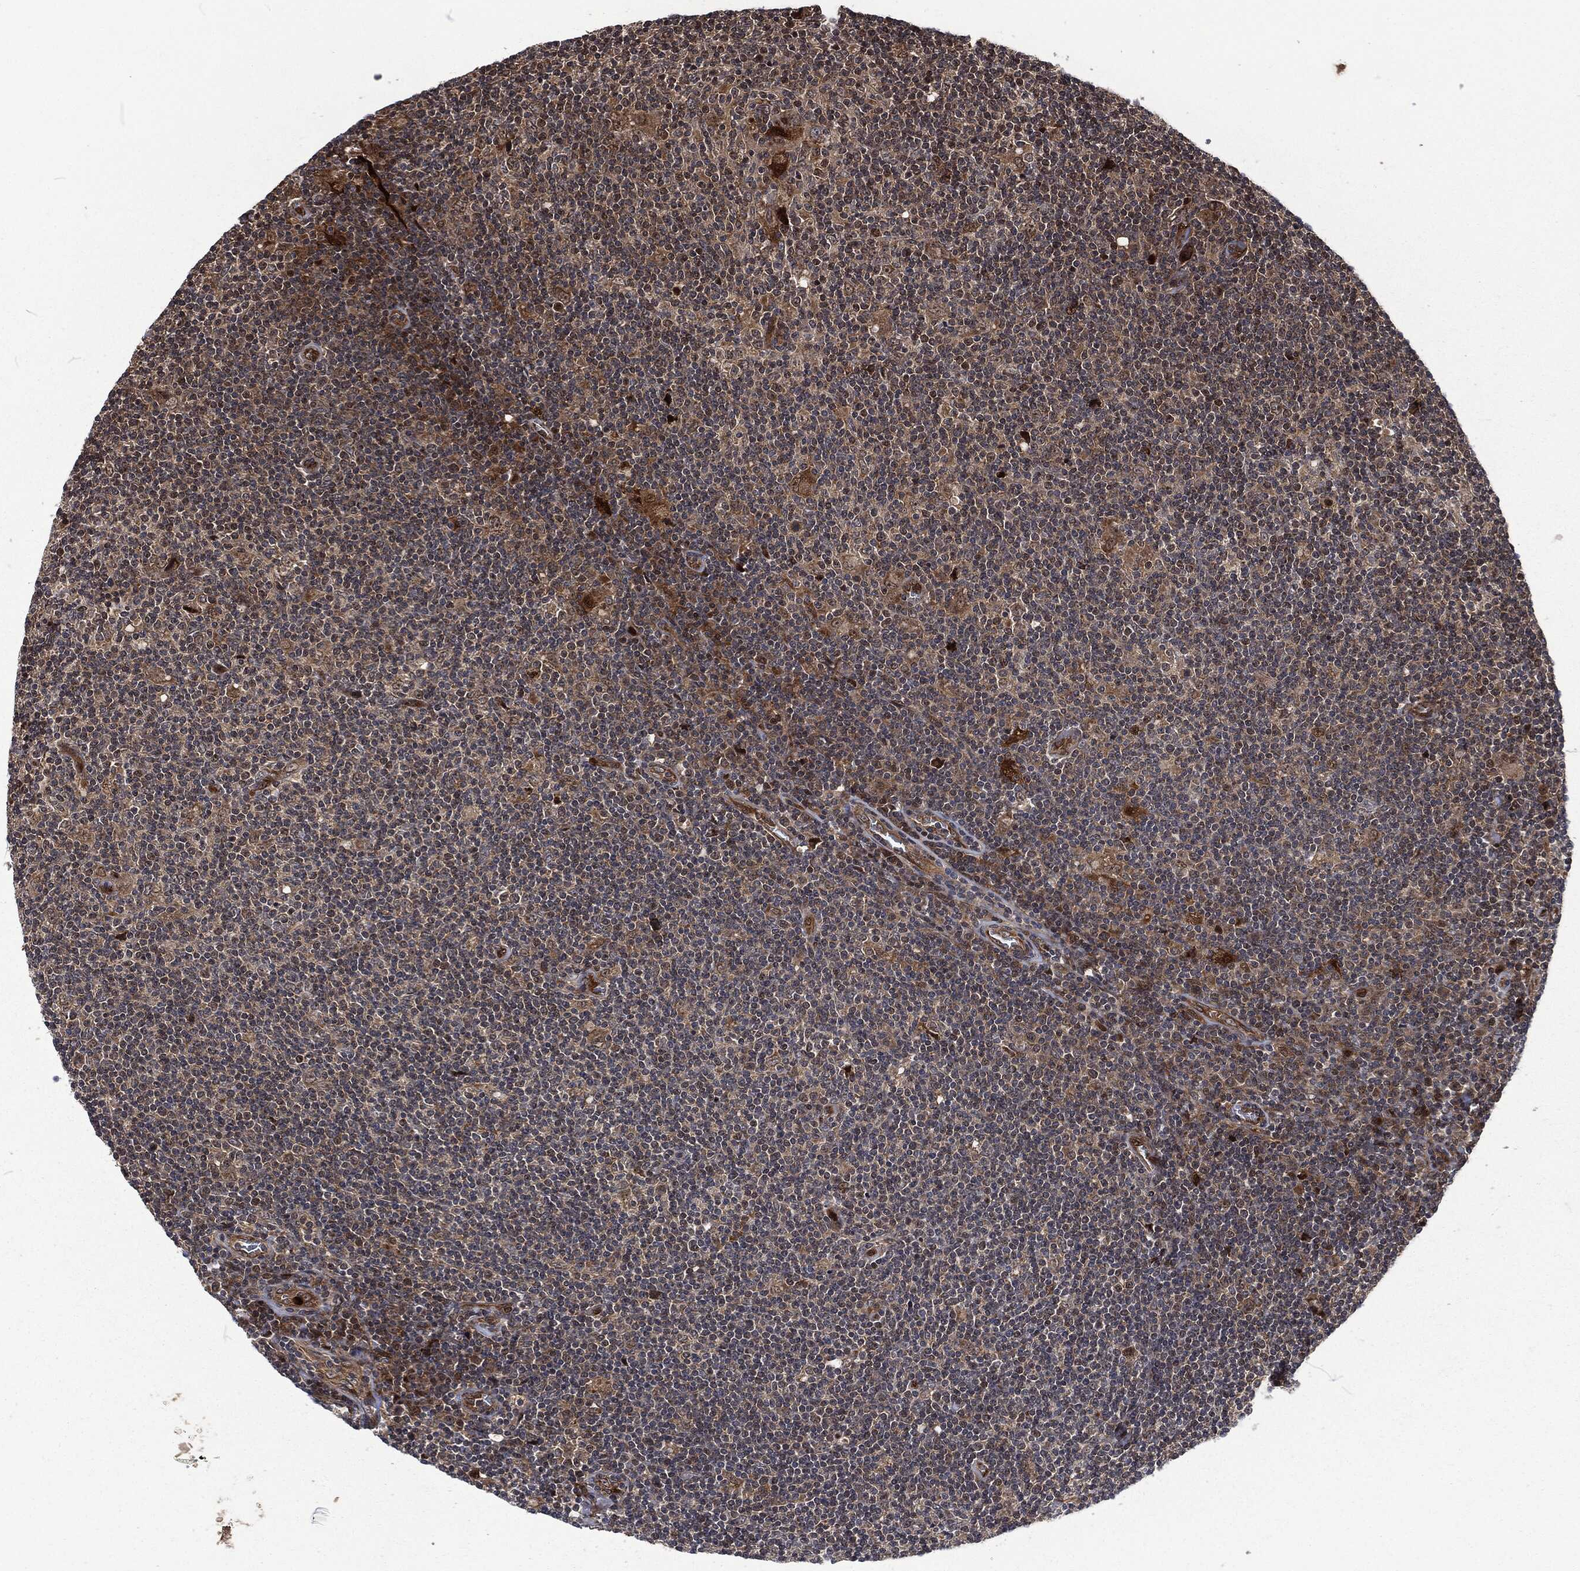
{"staining": {"intensity": "strong", "quantity": "25%-75%", "location": "cytoplasmic/membranous"}, "tissue": "lymphoma", "cell_type": "Tumor cells", "image_type": "cancer", "snomed": [{"axis": "morphology", "description": "Hodgkin's disease, NOS"}, {"axis": "topography", "description": "Lymph node"}], "caption": "Lymphoma stained for a protein displays strong cytoplasmic/membranous positivity in tumor cells.", "gene": "CMPK2", "patient": {"sex": "male", "age": 40}}